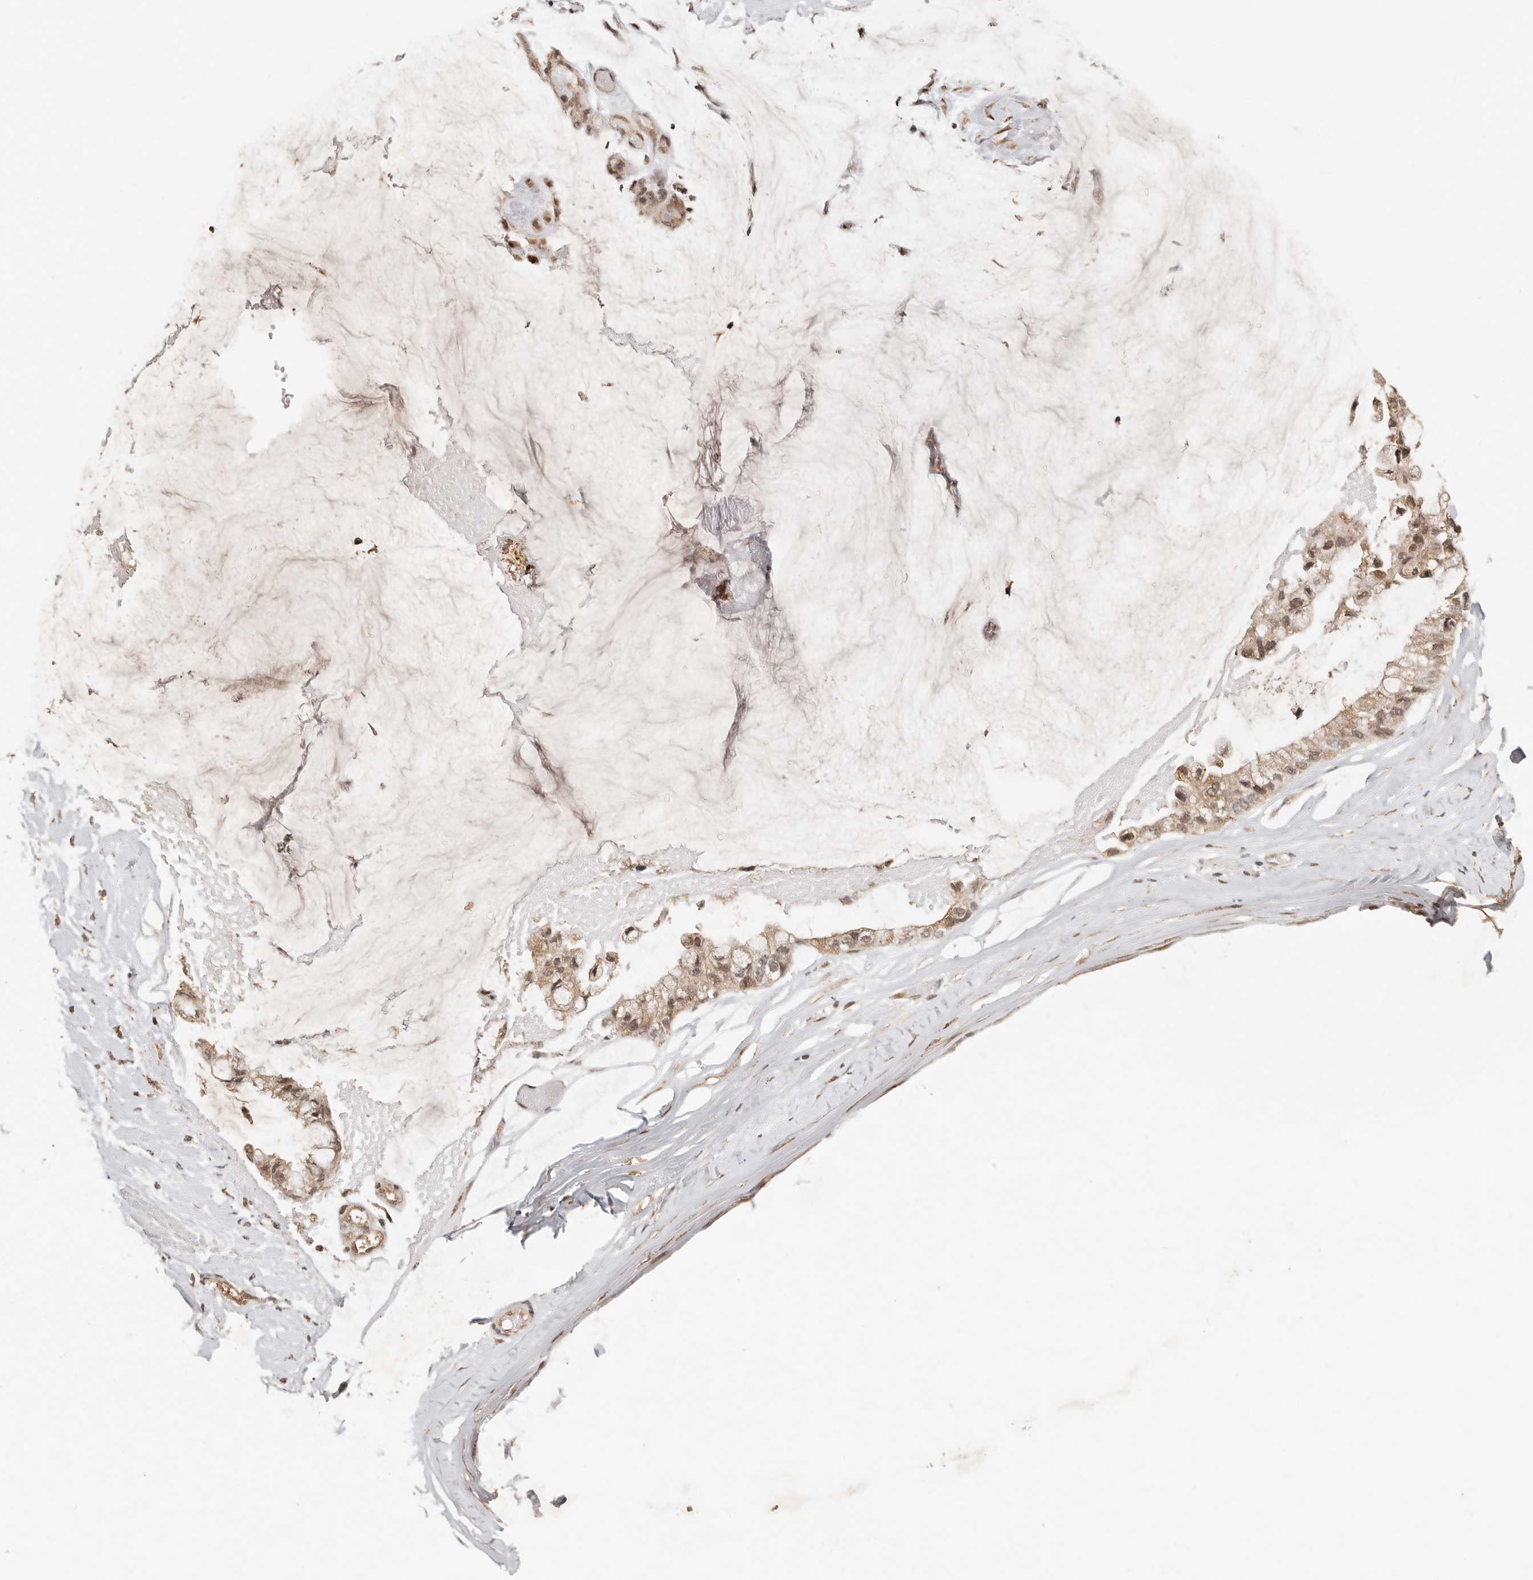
{"staining": {"intensity": "moderate", "quantity": ">75%", "location": "cytoplasmic/membranous,nuclear"}, "tissue": "ovarian cancer", "cell_type": "Tumor cells", "image_type": "cancer", "snomed": [{"axis": "morphology", "description": "Cystadenocarcinoma, mucinous, NOS"}, {"axis": "topography", "description": "Ovary"}], "caption": "High-magnification brightfield microscopy of mucinous cystadenocarcinoma (ovarian) stained with DAB (3,3'-diaminobenzidine) (brown) and counterstained with hematoxylin (blue). tumor cells exhibit moderate cytoplasmic/membranous and nuclear positivity is identified in approximately>75% of cells.", "gene": "SEC14L1", "patient": {"sex": "female", "age": 39}}